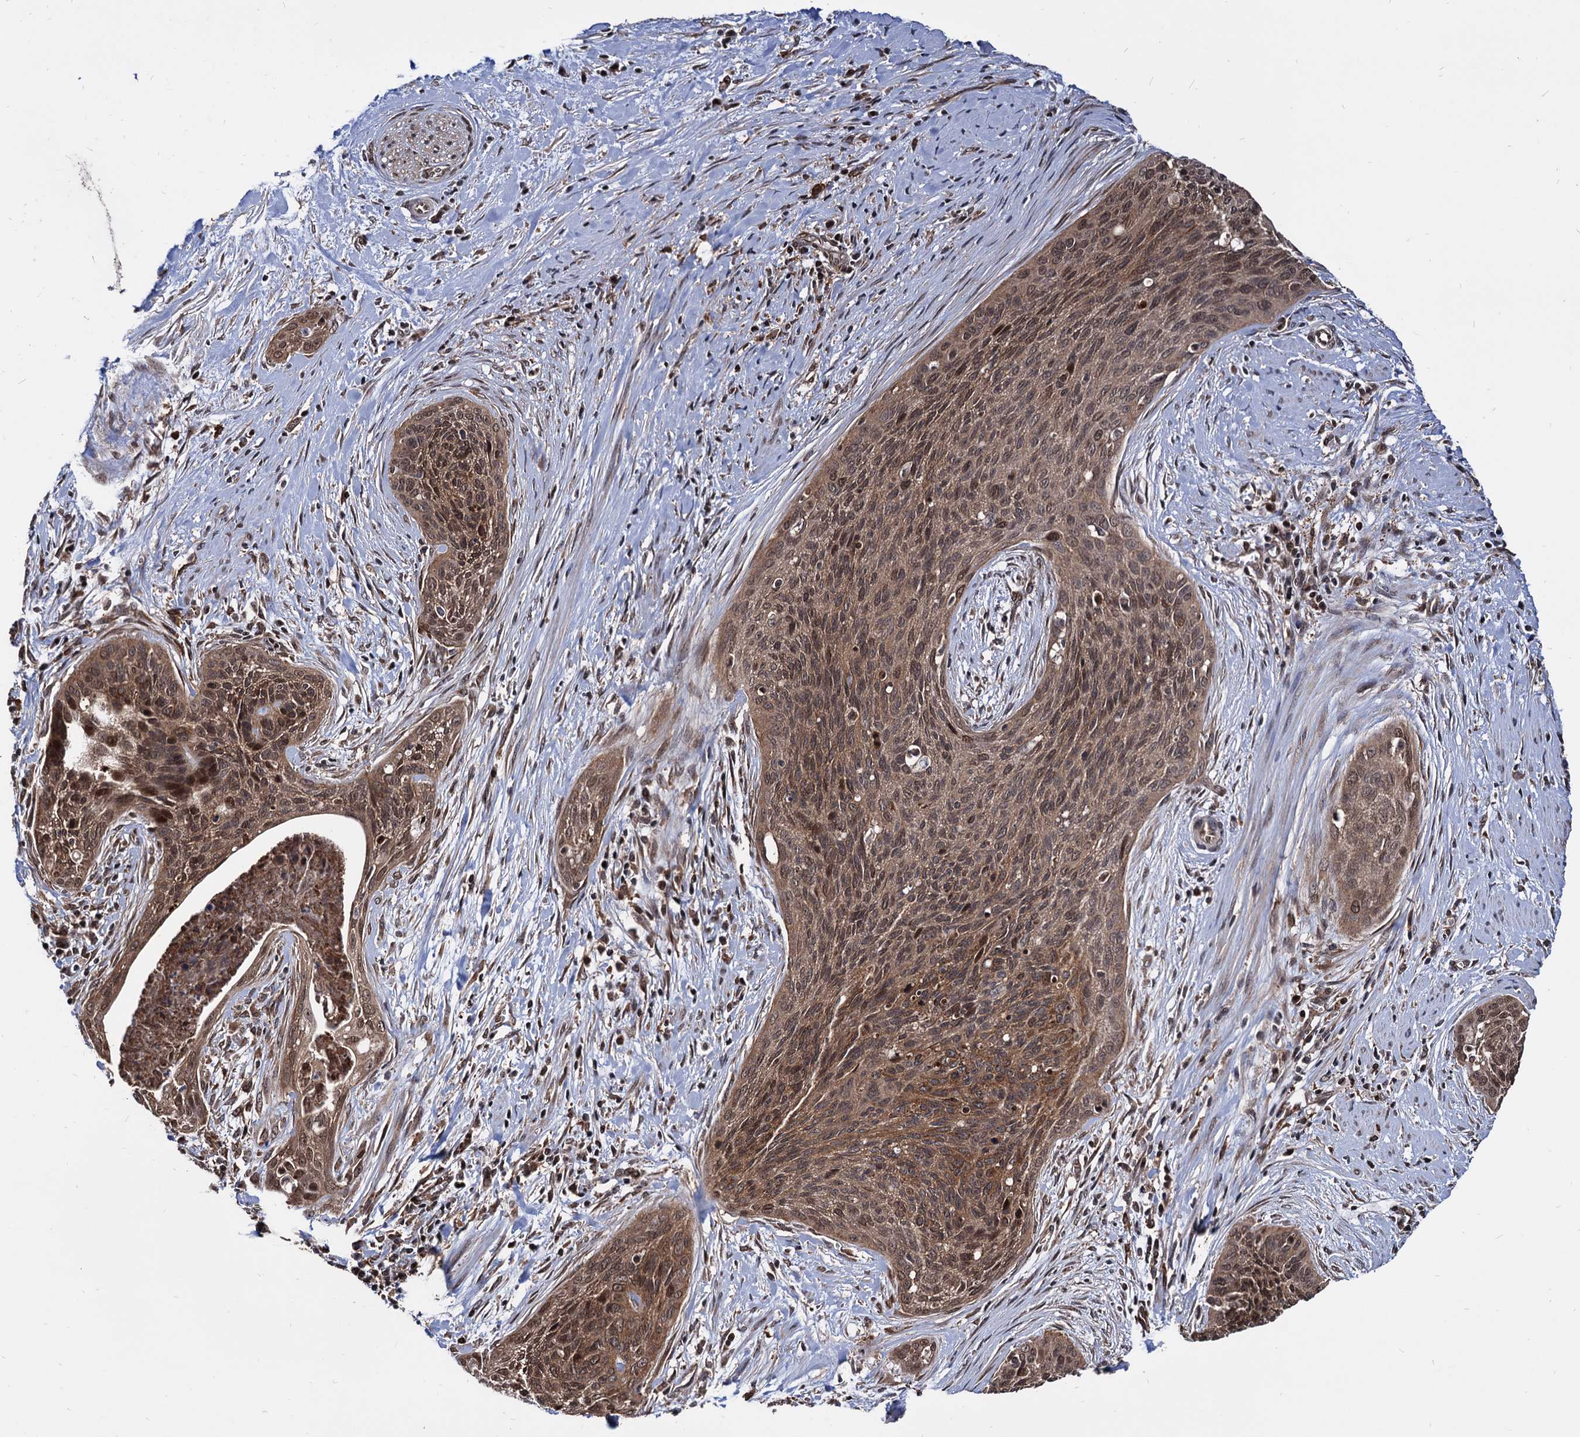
{"staining": {"intensity": "moderate", "quantity": ">75%", "location": "cytoplasmic/membranous,nuclear"}, "tissue": "cervical cancer", "cell_type": "Tumor cells", "image_type": "cancer", "snomed": [{"axis": "morphology", "description": "Squamous cell carcinoma, NOS"}, {"axis": "topography", "description": "Cervix"}], "caption": "Immunohistochemistry of human cervical cancer (squamous cell carcinoma) displays medium levels of moderate cytoplasmic/membranous and nuclear expression in approximately >75% of tumor cells.", "gene": "ANKRD12", "patient": {"sex": "female", "age": 55}}